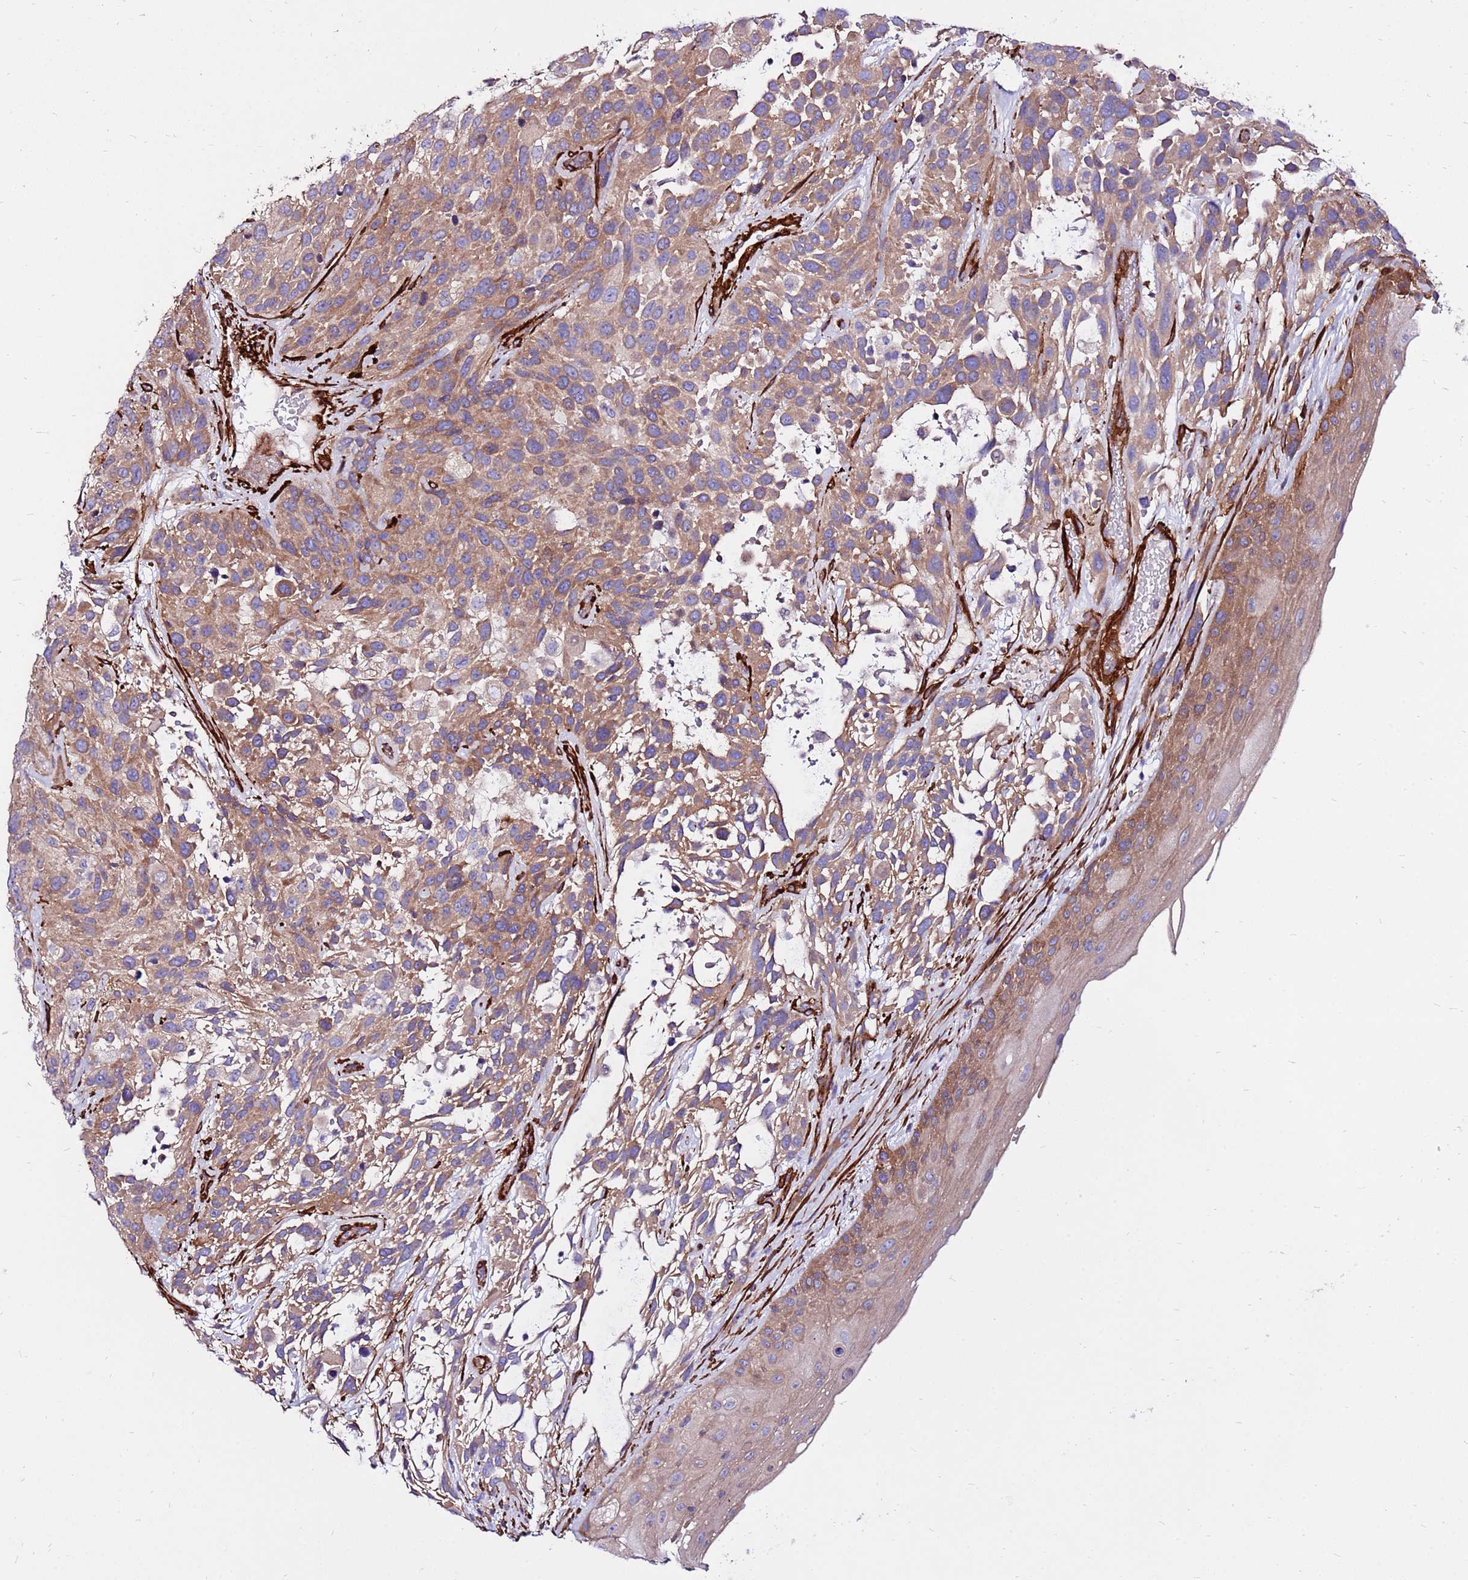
{"staining": {"intensity": "moderate", "quantity": ">75%", "location": "cytoplasmic/membranous"}, "tissue": "urothelial cancer", "cell_type": "Tumor cells", "image_type": "cancer", "snomed": [{"axis": "morphology", "description": "Urothelial carcinoma, High grade"}, {"axis": "topography", "description": "Urinary bladder"}], "caption": "Immunohistochemistry (DAB) staining of urothelial cancer demonstrates moderate cytoplasmic/membranous protein staining in about >75% of tumor cells. (Stains: DAB (3,3'-diaminobenzidine) in brown, nuclei in blue, Microscopy: brightfield microscopy at high magnification).", "gene": "EI24", "patient": {"sex": "female", "age": 70}}